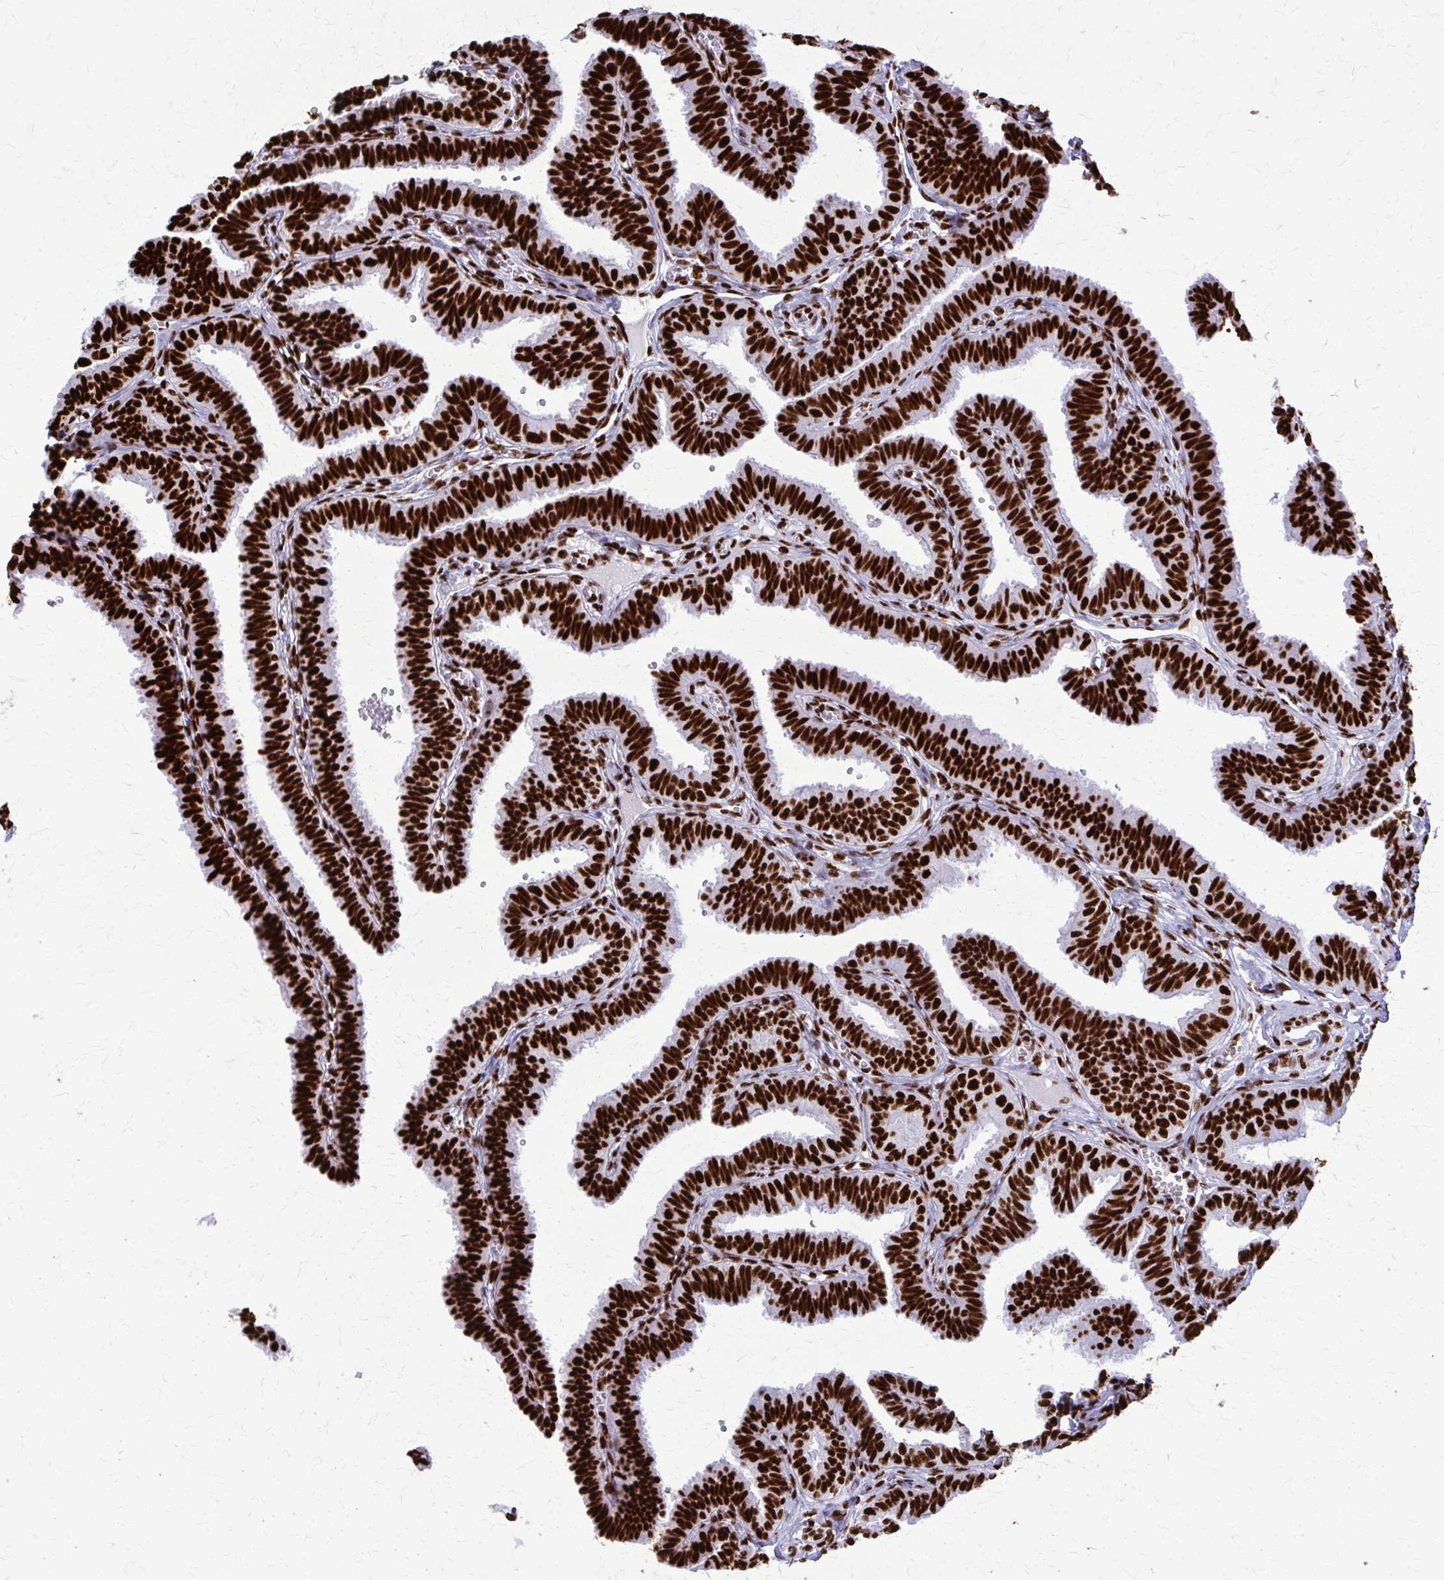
{"staining": {"intensity": "strong", "quantity": ">75%", "location": "nuclear"}, "tissue": "fallopian tube", "cell_type": "Glandular cells", "image_type": "normal", "snomed": [{"axis": "morphology", "description": "Normal tissue, NOS"}, {"axis": "topography", "description": "Fallopian tube"}], "caption": "Brown immunohistochemical staining in unremarkable fallopian tube displays strong nuclear expression in approximately >75% of glandular cells.", "gene": "SFPQ", "patient": {"sex": "female", "age": 25}}